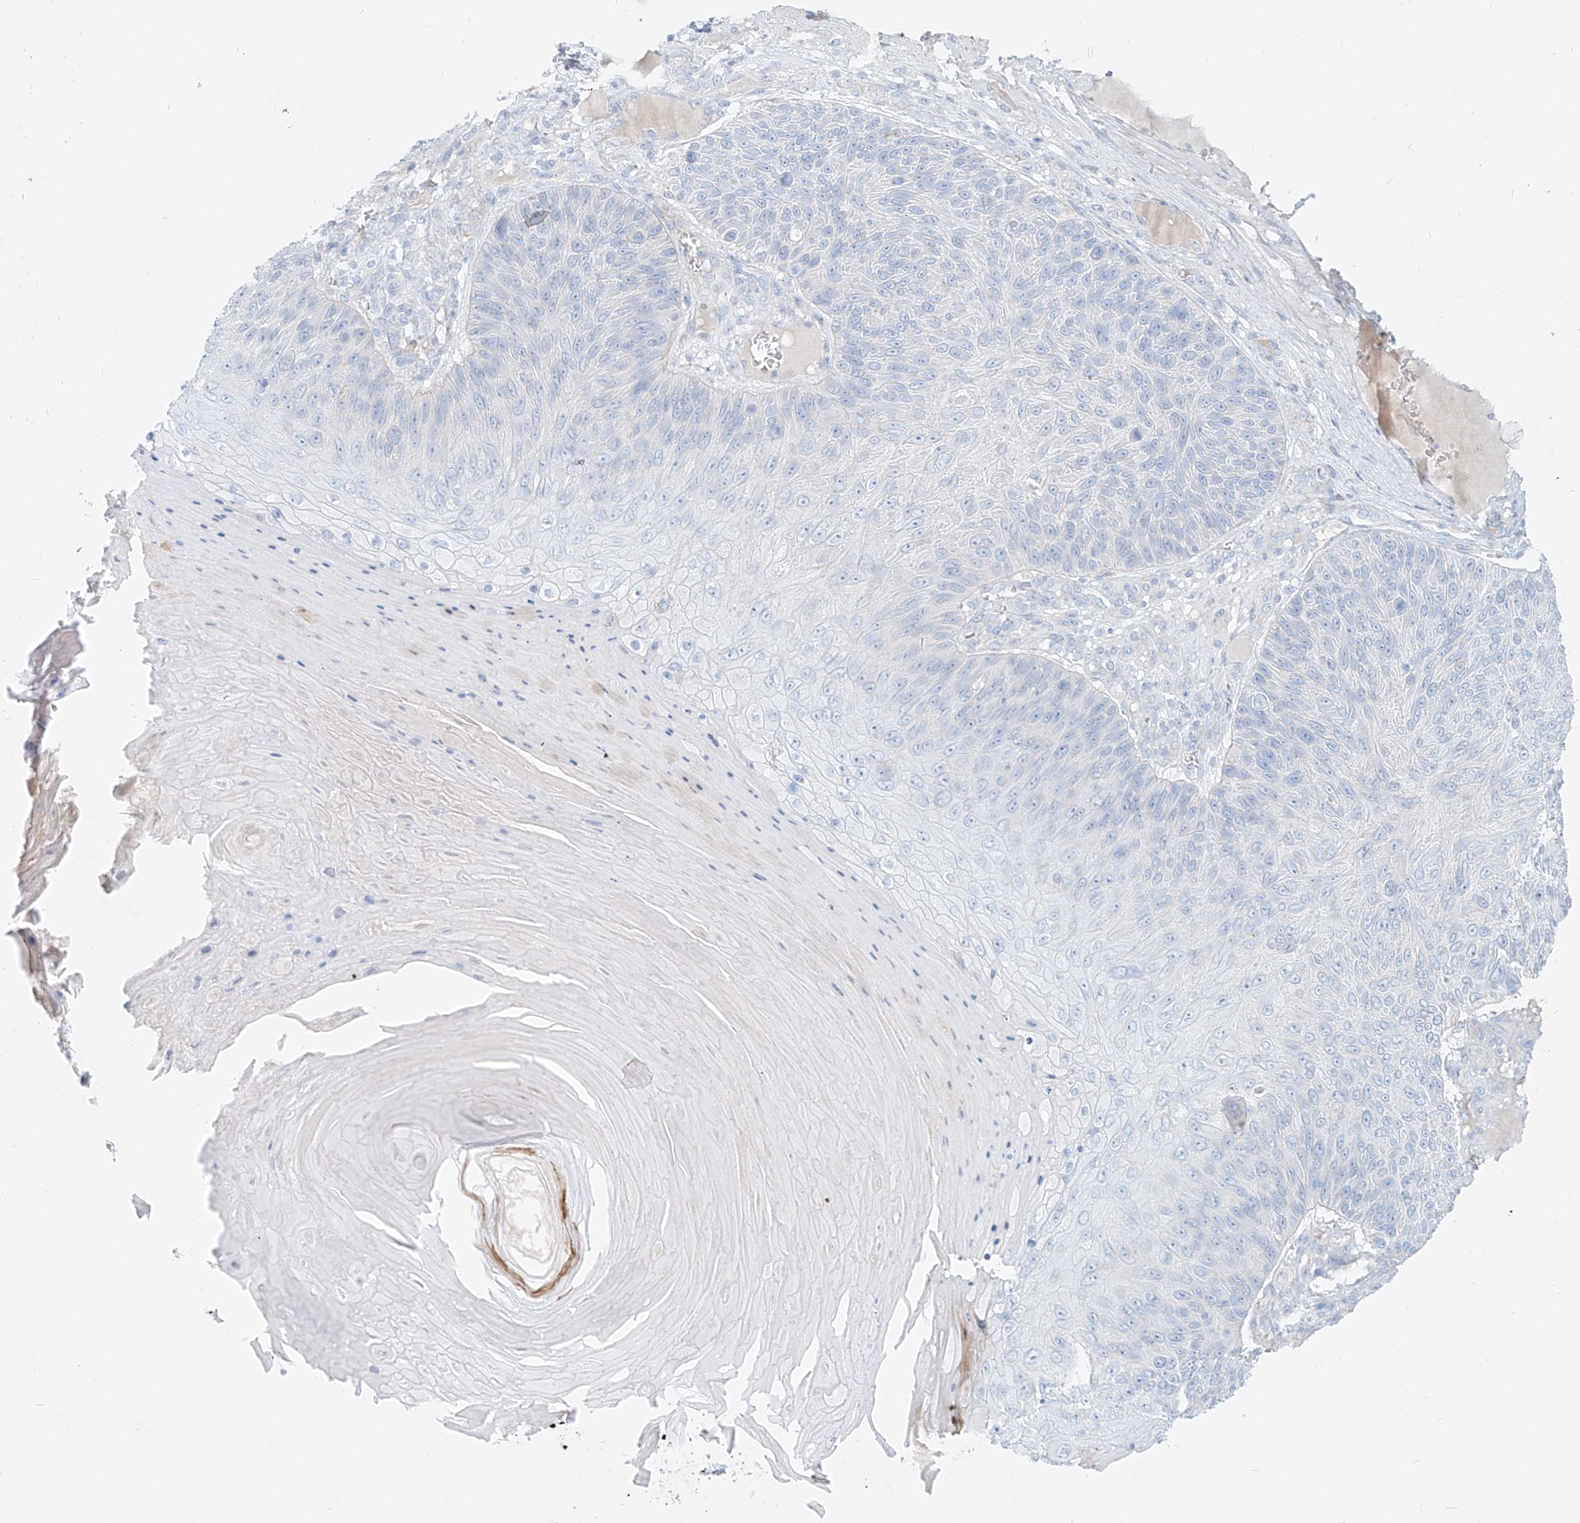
{"staining": {"intensity": "negative", "quantity": "none", "location": "none"}, "tissue": "skin cancer", "cell_type": "Tumor cells", "image_type": "cancer", "snomed": [{"axis": "morphology", "description": "Squamous cell carcinoma, NOS"}, {"axis": "topography", "description": "Skin"}], "caption": "This is an immunohistochemistry (IHC) micrograph of human squamous cell carcinoma (skin). There is no expression in tumor cells.", "gene": "AJM1", "patient": {"sex": "female", "age": 88}}